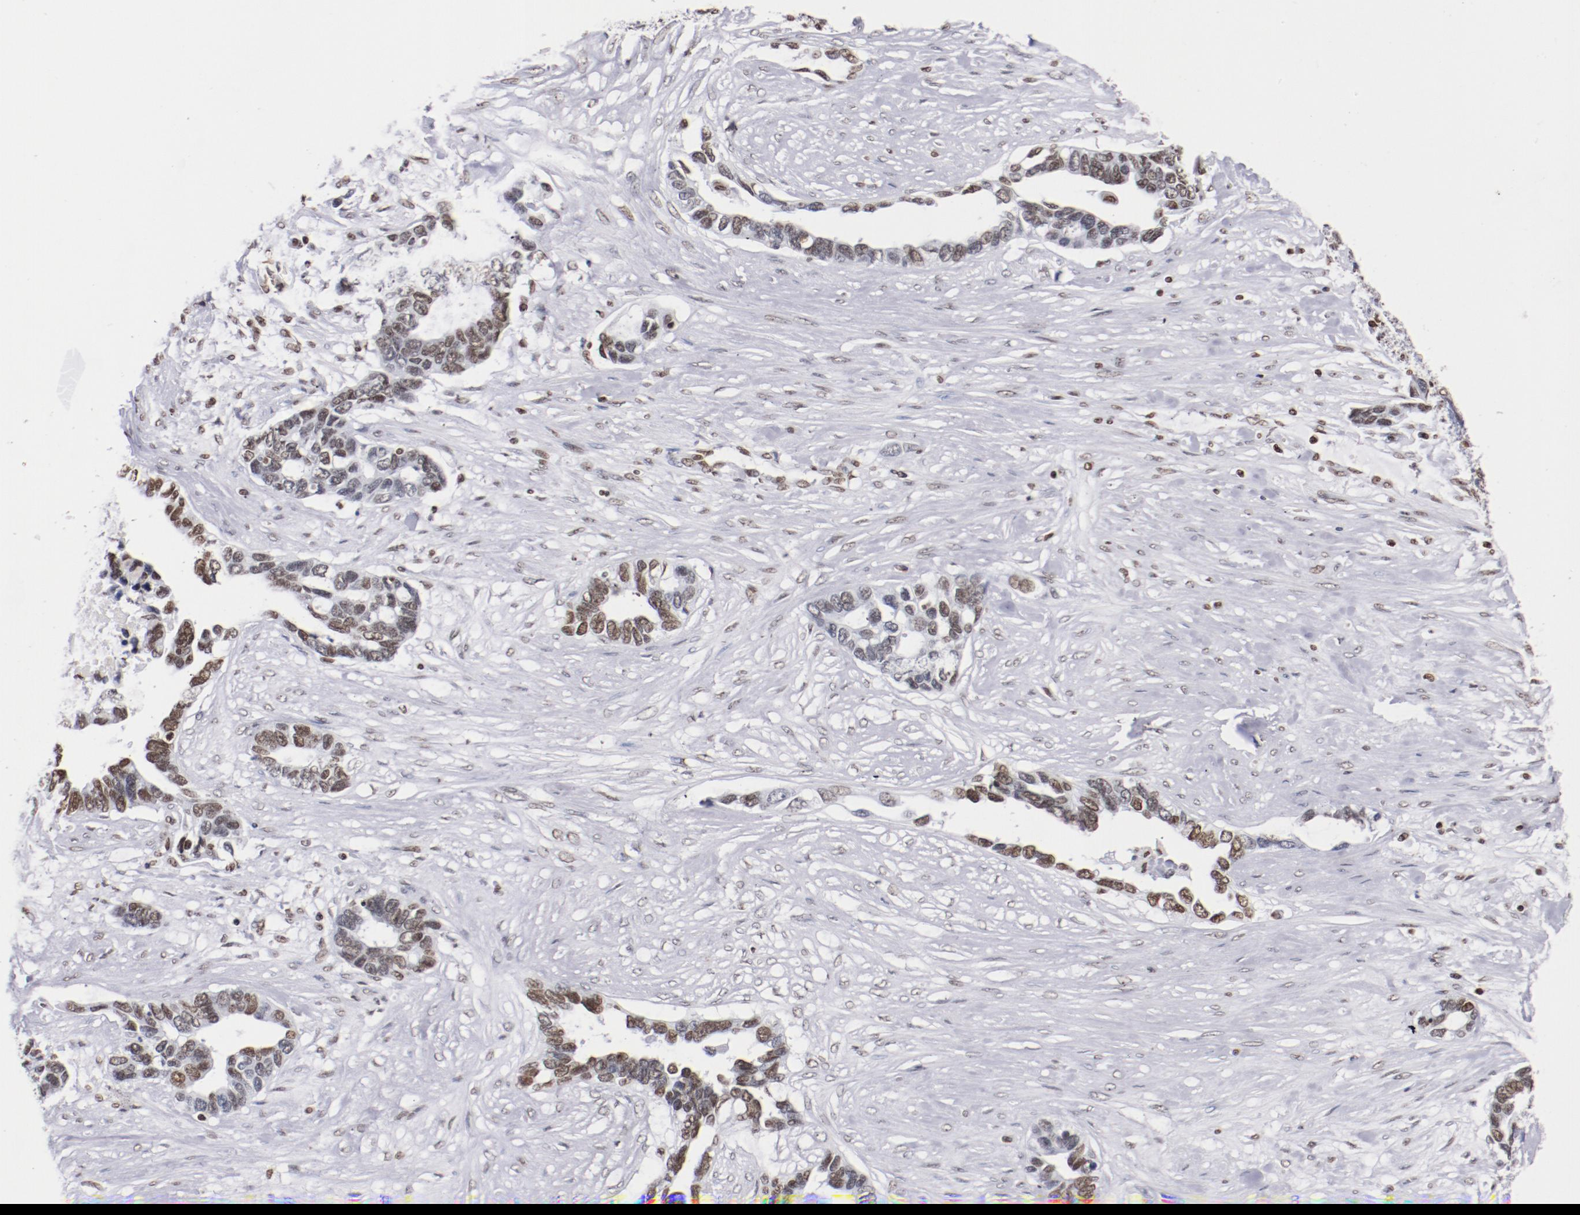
{"staining": {"intensity": "moderate", "quantity": ">75%", "location": "nuclear"}, "tissue": "ovarian cancer", "cell_type": "Tumor cells", "image_type": "cancer", "snomed": [{"axis": "morphology", "description": "Cystadenocarcinoma, serous, NOS"}, {"axis": "topography", "description": "Ovary"}], "caption": "Ovarian serous cystadenocarcinoma stained for a protein (brown) reveals moderate nuclear positive staining in approximately >75% of tumor cells.", "gene": "IFI16", "patient": {"sex": "female", "age": 54}}